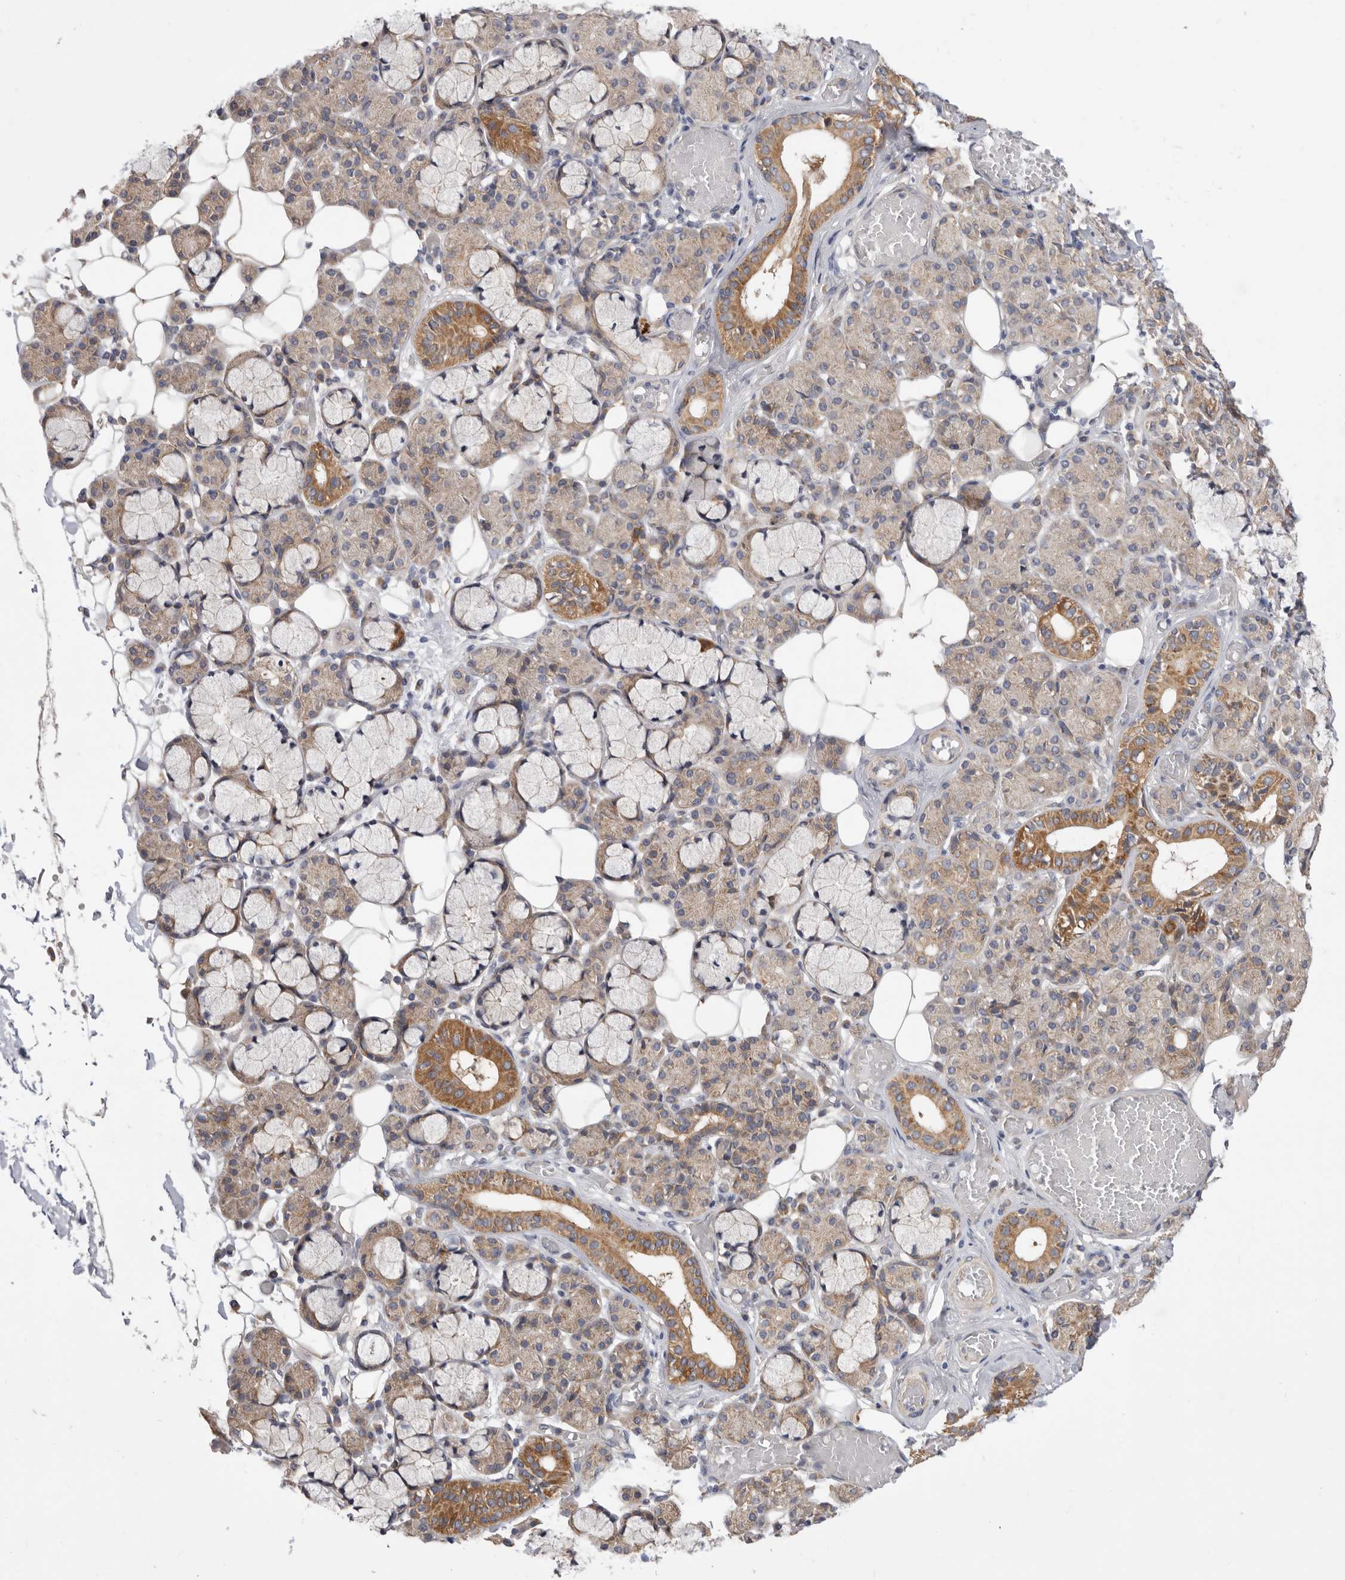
{"staining": {"intensity": "moderate", "quantity": "25%-75%", "location": "cytoplasmic/membranous"}, "tissue": "salivary gland", "cell_type": "Glandular cells", "image_type": "normal", "snomed": [{"axis": "morphology", "description": "Normal tissue, NOS"}, {"axis": "topography", "description": "Salivary gland"}], "caption": "Protein analysis of unremarkable salivary gland shows moderate cytoplasmic/membranous staining in approximately 25%-75% of glandular cells. The protein of interest is stained brown, and the nuclei are stained in blue (DAB IHC with brightfield microscopy, high magnification).", "gene": "MTFR1L", "patient": {"sex": "male", "age": 63}}